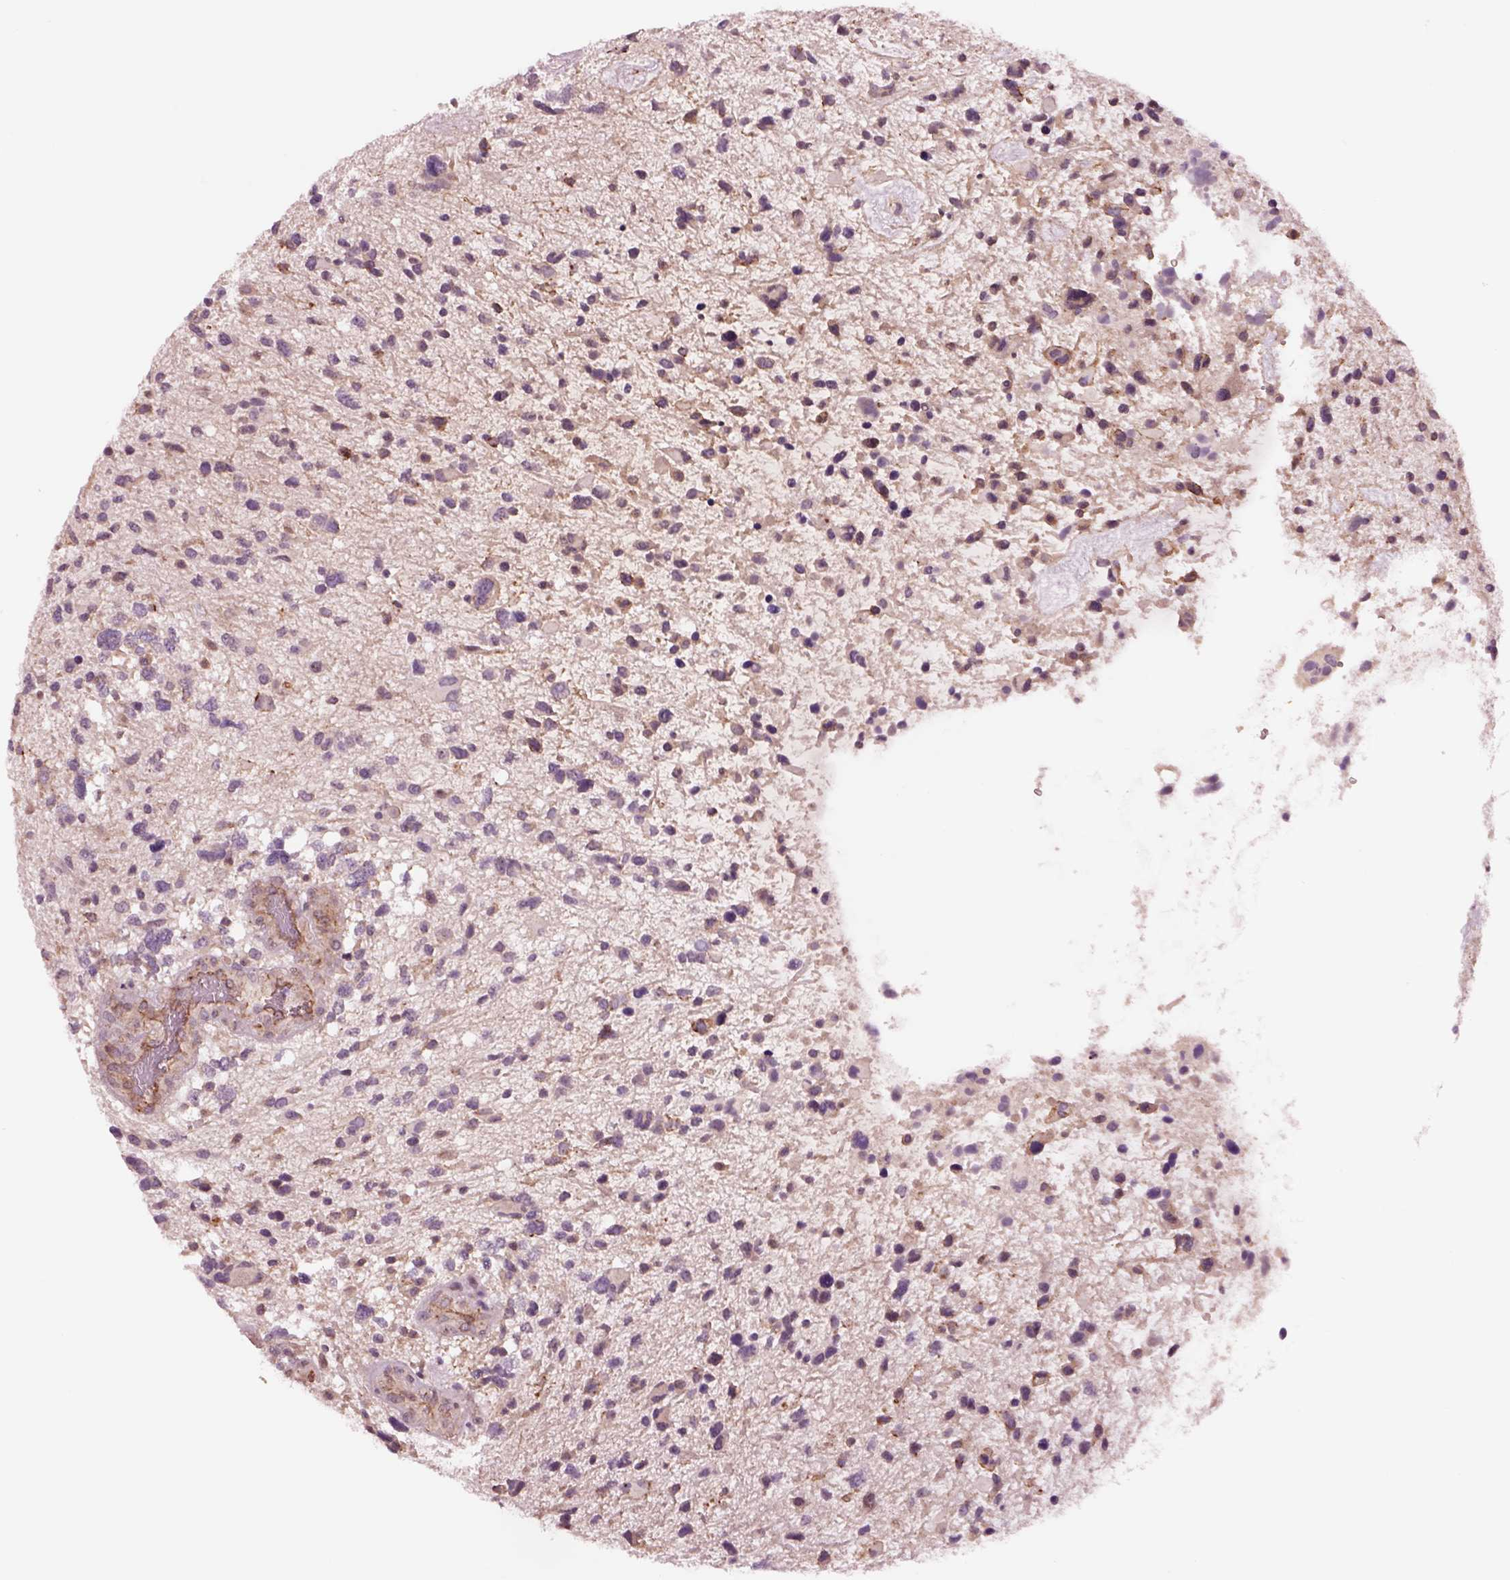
{"staining": {"intensity": "negative", "quantity": "none", "location": "none"}, "tissue": "glioma", "cell_type": "Tumor cells", "image_type": "cancer", "snomed": [{"axis": "morphology", "description": "Glioma, malignant, High grade"}, {"axis": "topography", "description": "Brain"}], "caption": "Immunohistochemistry (IHC) of human glioma reveals no expression in tumor cells.", "gene": "HTR1B", "patient": {"sex": "female", "age": 11}}